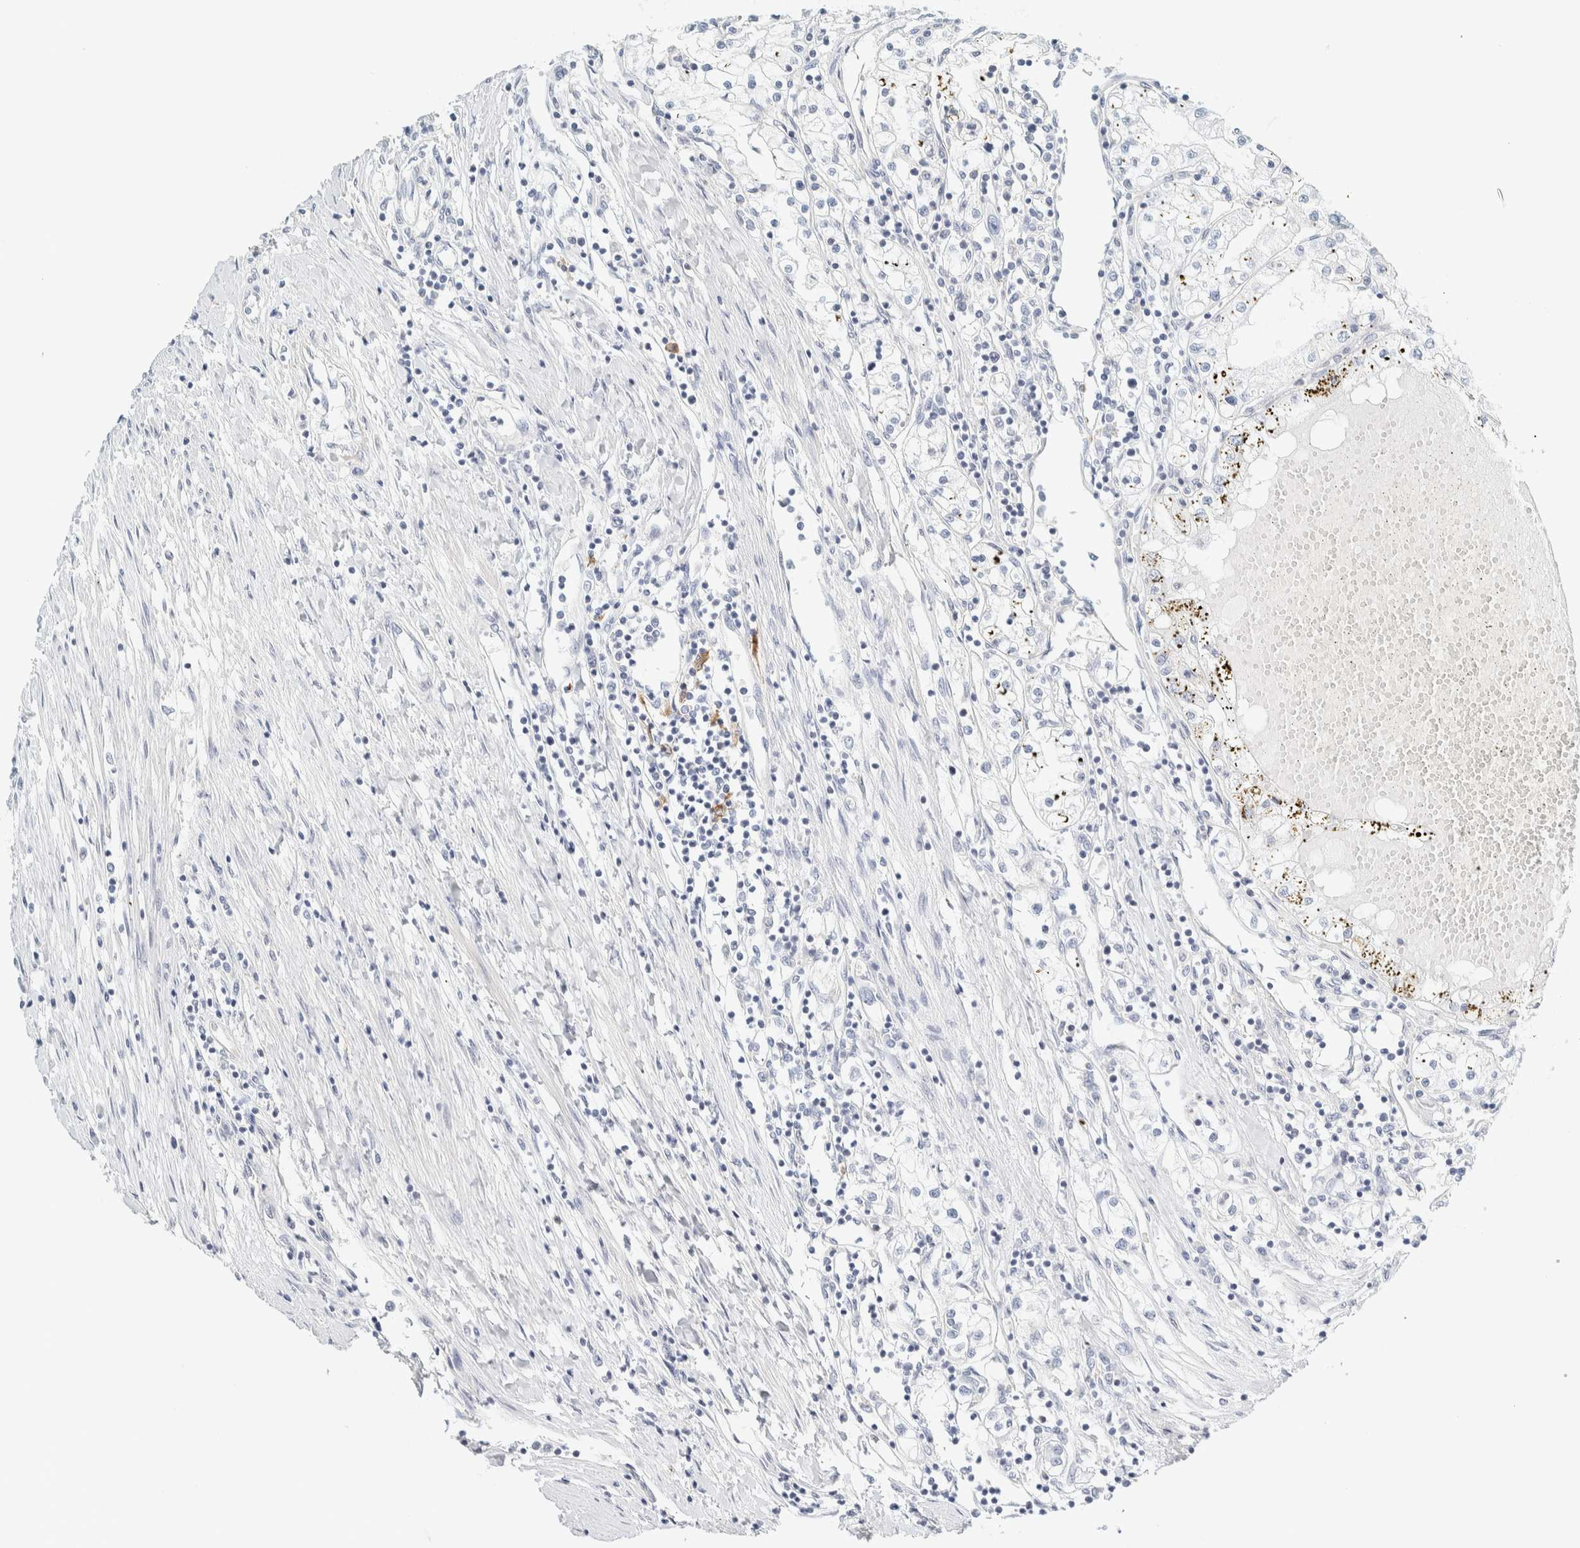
{"staining": {"intensity": "negative", "quantity": "none", "location": "none"}, "tissue": "renal cancer", "cell_type": "Tumor cells", "image_type": "cancer", "snomed": [{"axis": "morphology", "description": "Adenocarcinoma, NOS"}, {"axis": "topography", "description": "Kidney"}], "caption": "There is no significant positivity in tumor cells of renal cancer (adenocarcinoma).", "gene": "NDE1", "patient": {"sex": "male", "age": 68}}